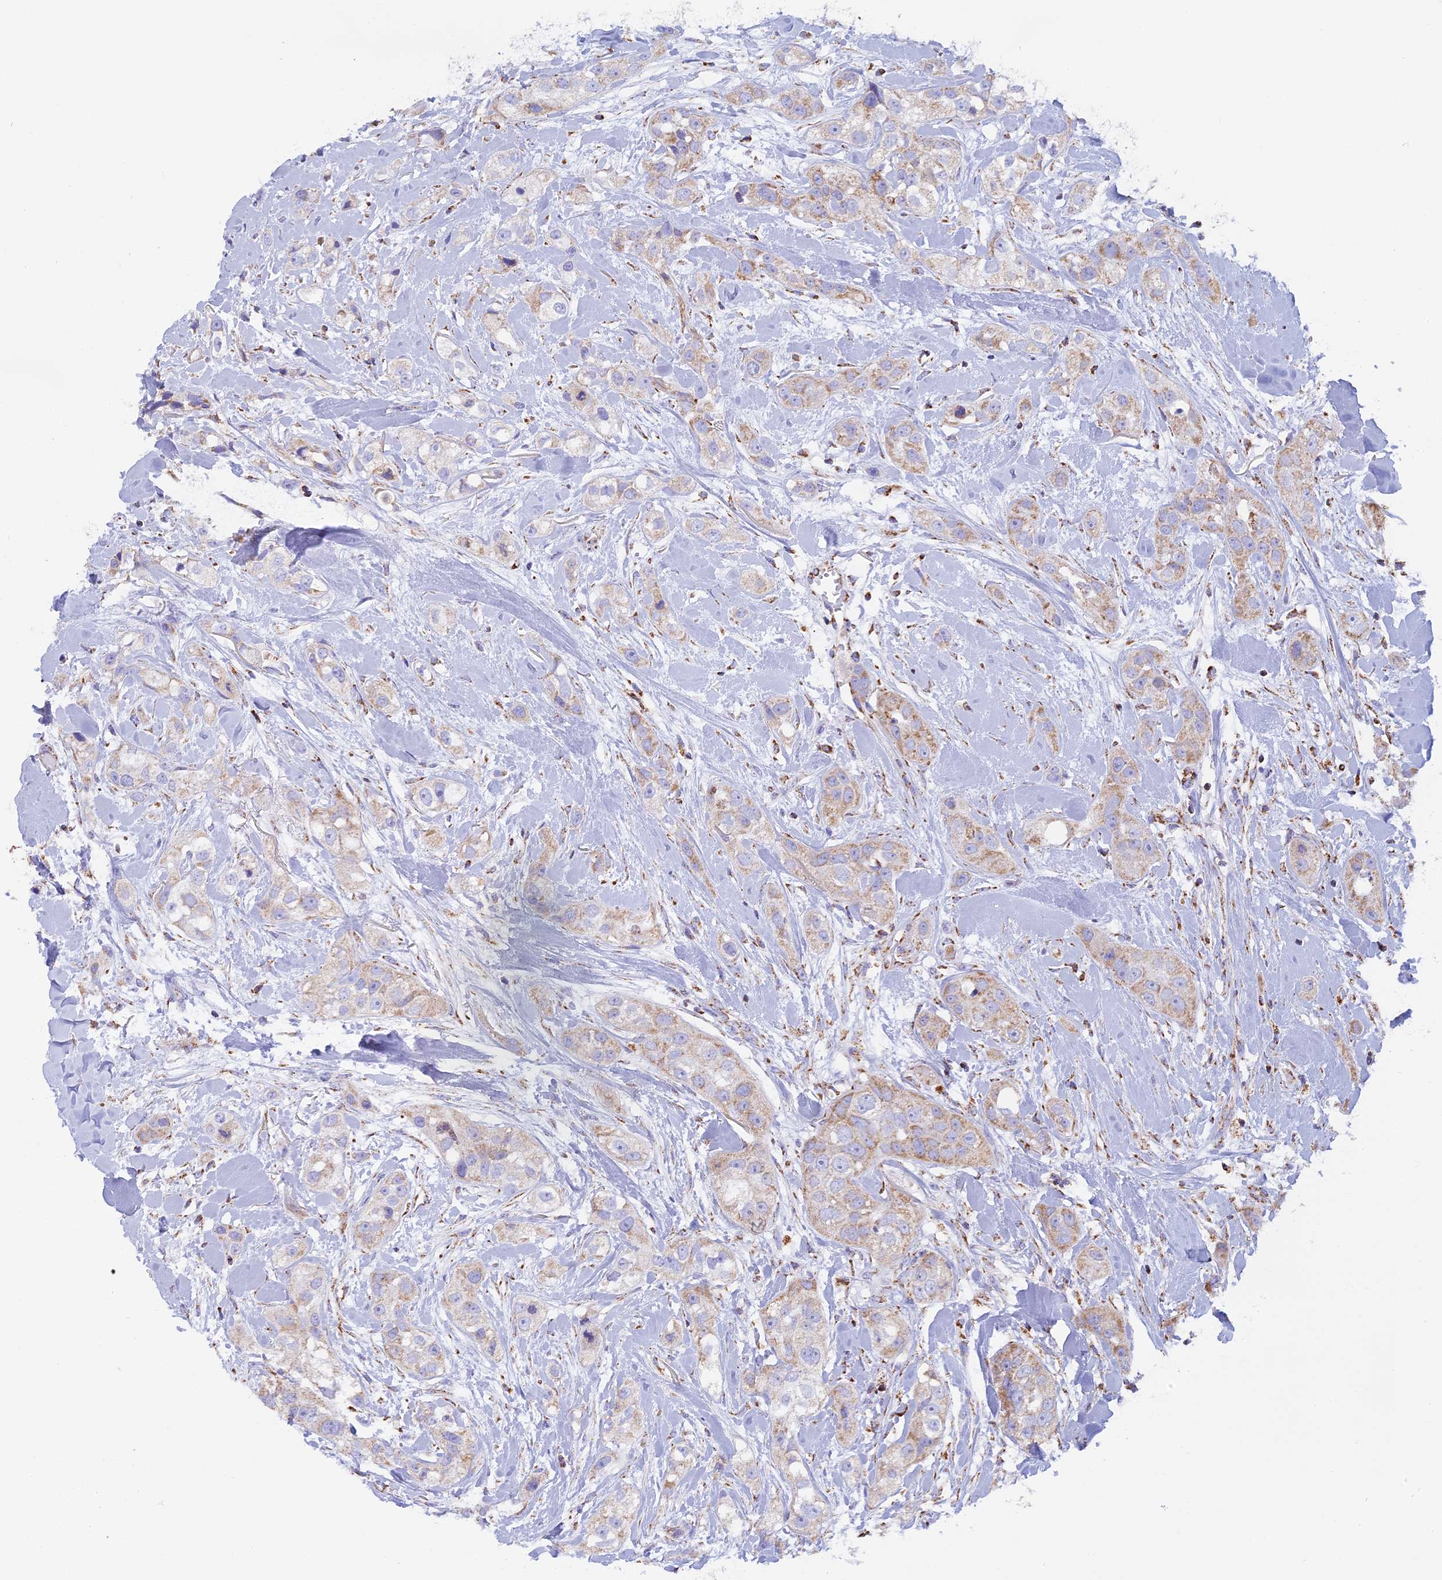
{"staining": {"intensity": "weak", "quantity": "25%-75%", "location": "cytoplasmic/membranous"}, "tissue": "head and neck cancer", "cell_type": "Tumor cells", "image_type": "cancer", "snomed": [{"axis": "morphology", "description": "Normal tissue, NOS"}, {"axis": "morphology", "description": "Squamous cell carcinoma, NOS"}, {"axis": "topography", "description": "Skeletal muscle"}, {"axis": "topography", "description": "Head-Neck"}], "caption": "Head and neck squamous cell carcinoma stained for a protein demonstrates weak cytoplasmic/membranous positivity in tumor cells. Using DAB (brown) and hematoxylin (blue) stains, captured at high magnification using brightfield microscopy.", "gene": "KCNG1", "patient": {"sex": "male", "age": 51}}